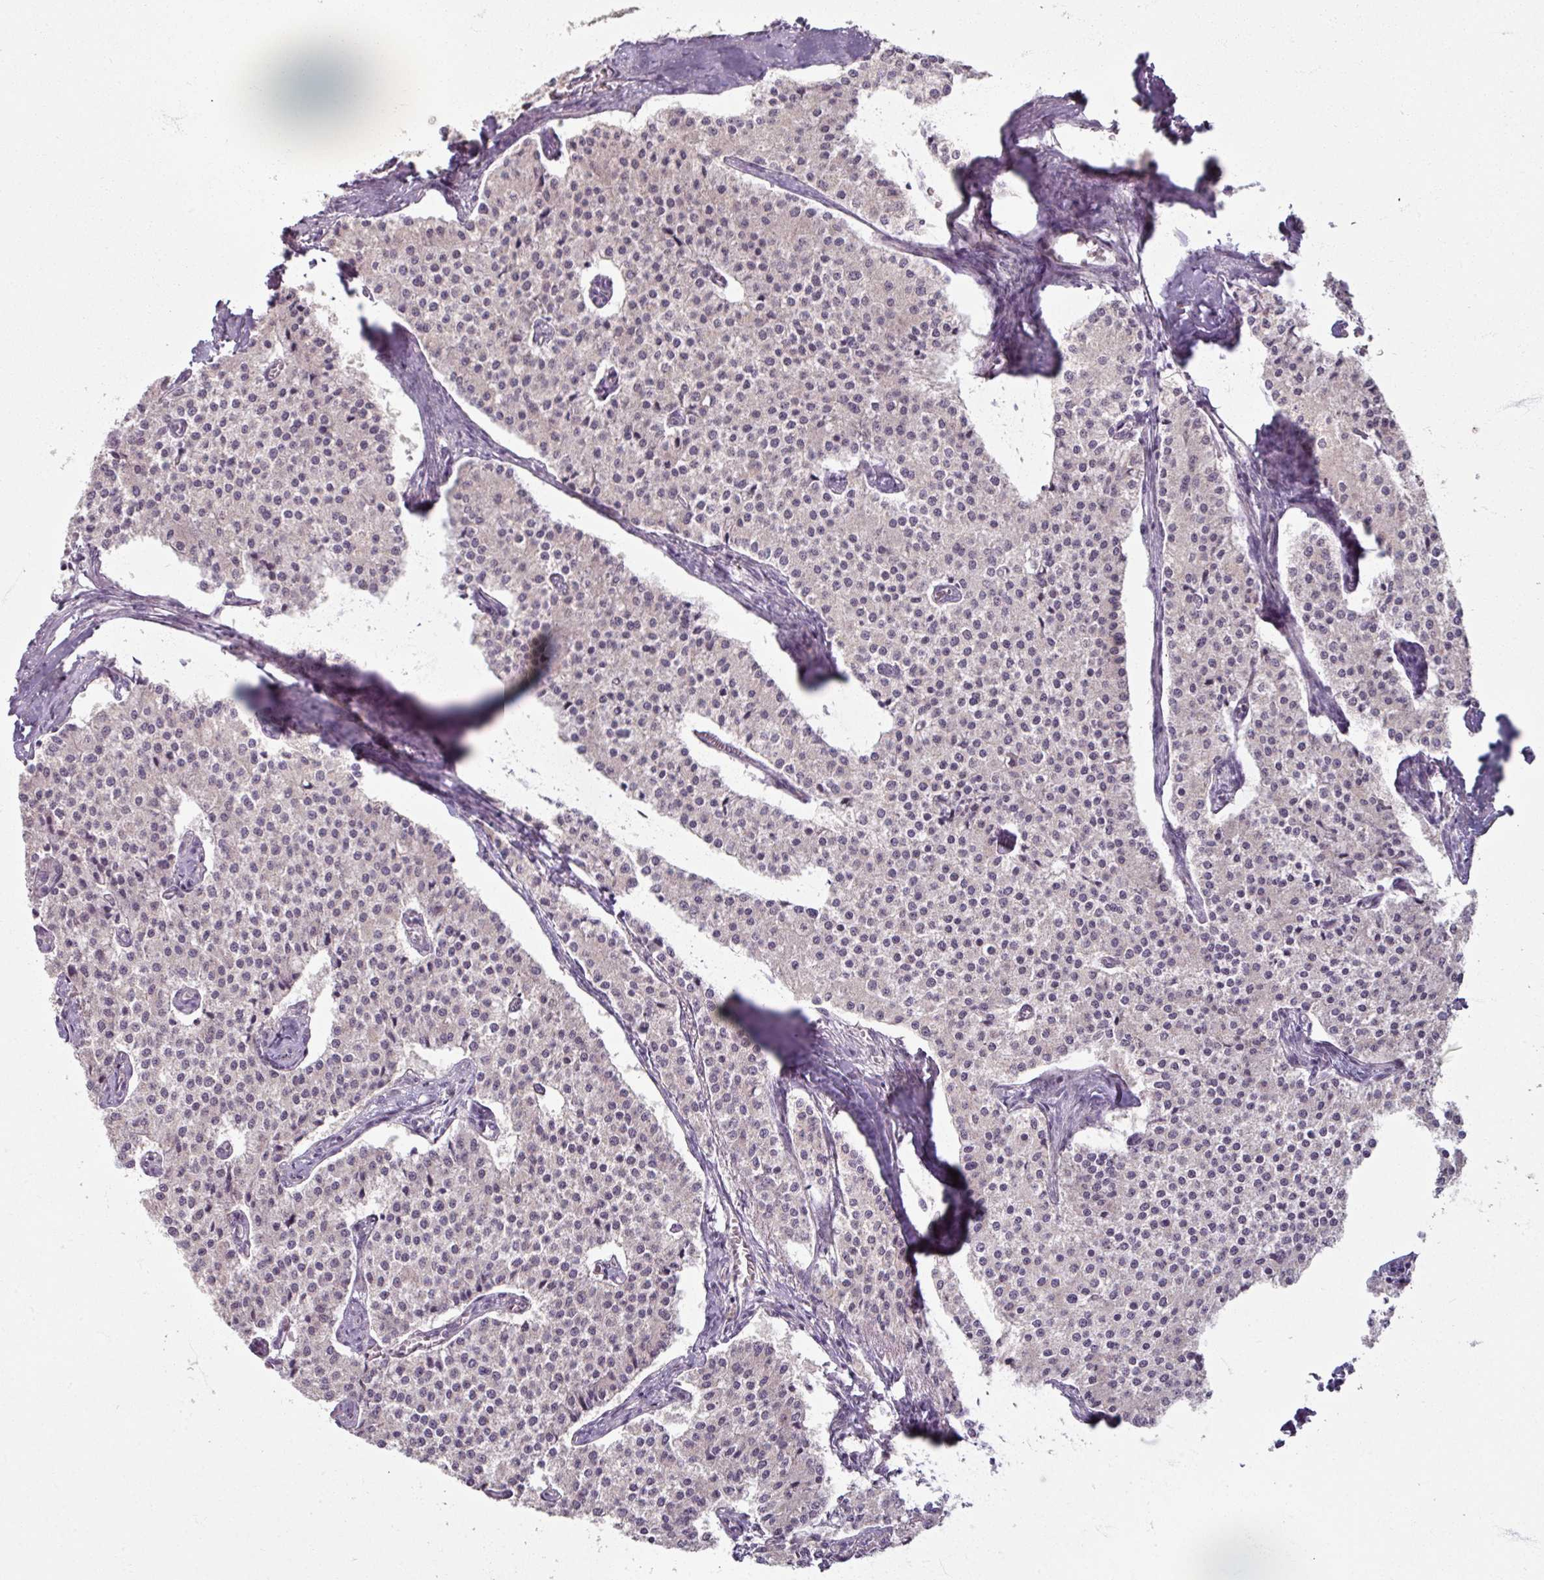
{"staining": {"intensity": "negative", "quantity": "none", "location": "none"}, "tissue": "carcinoid", "cell_type": "Tumor cells", "image_type": "cancer", "snomed": [{"axis": "morphology", "description": "Carcinoid, malignant, NOS"}, {"axis": "topography", "description": "Colon"}], "caption": "This histopathology image is of carcinoid (malignant) stained with immunohistochemistry to label a protein in brown with the nuclei are counter-stained blue. There is no expression in tumor cells.", "gene": "SOX11", "patient": {"sex": "female", "age": 52}}